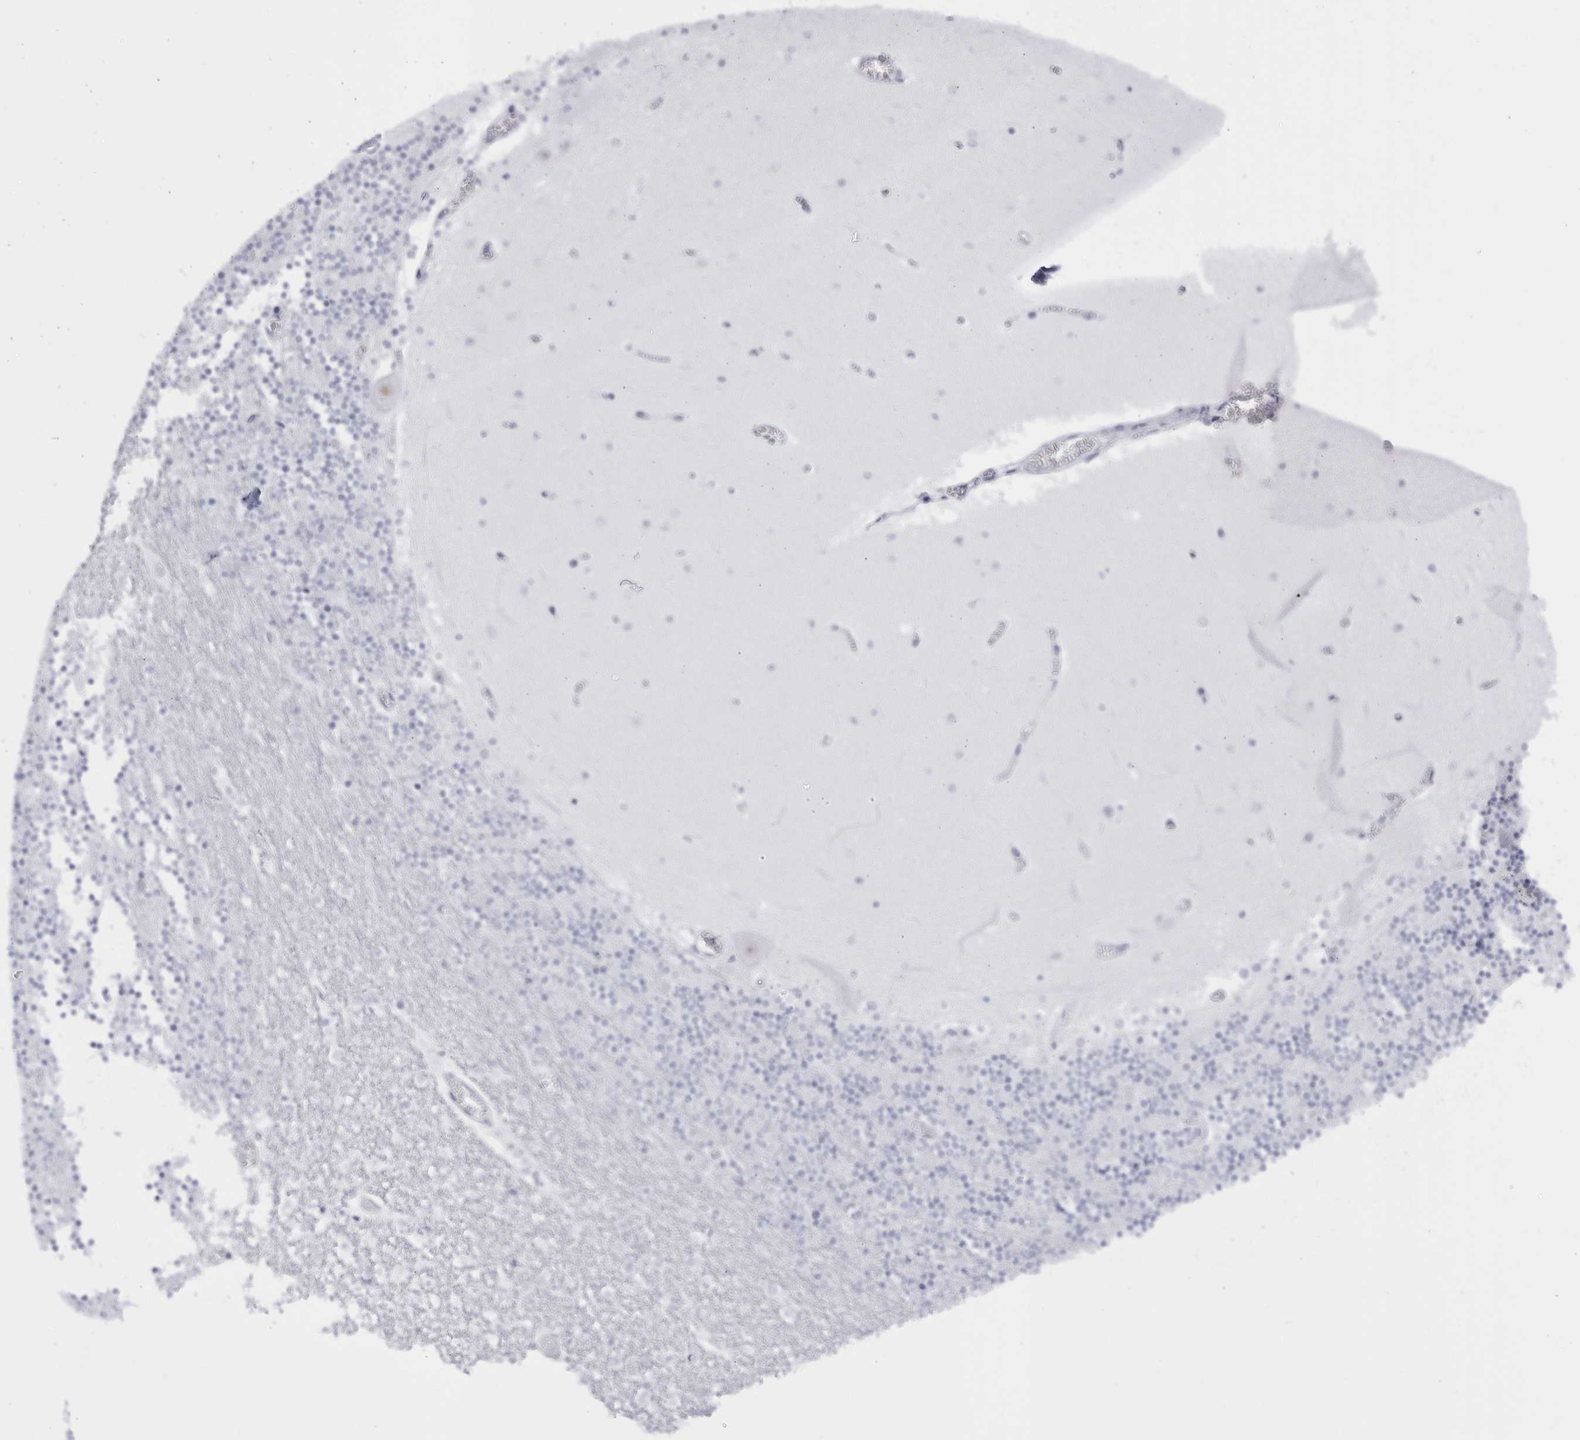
{"staining": {"intensity": "negative", "quantity": "none", "location": "none"}, "tissue": "cerebellum", "cell_type": "Cells in granular layer", "image_type": "normal", "snomed": [{"axis": "morphology", "description": "Normal tissue, NOS"}, {"axis": "topography", "description": "Cerebellum"}], "caption": "Immunohistochemical staining of benign human cerebellum displays no significant positivity in cells in granular layer.", "gene": "CCDC181", "patient": {"sex": "female", "age": 28}}